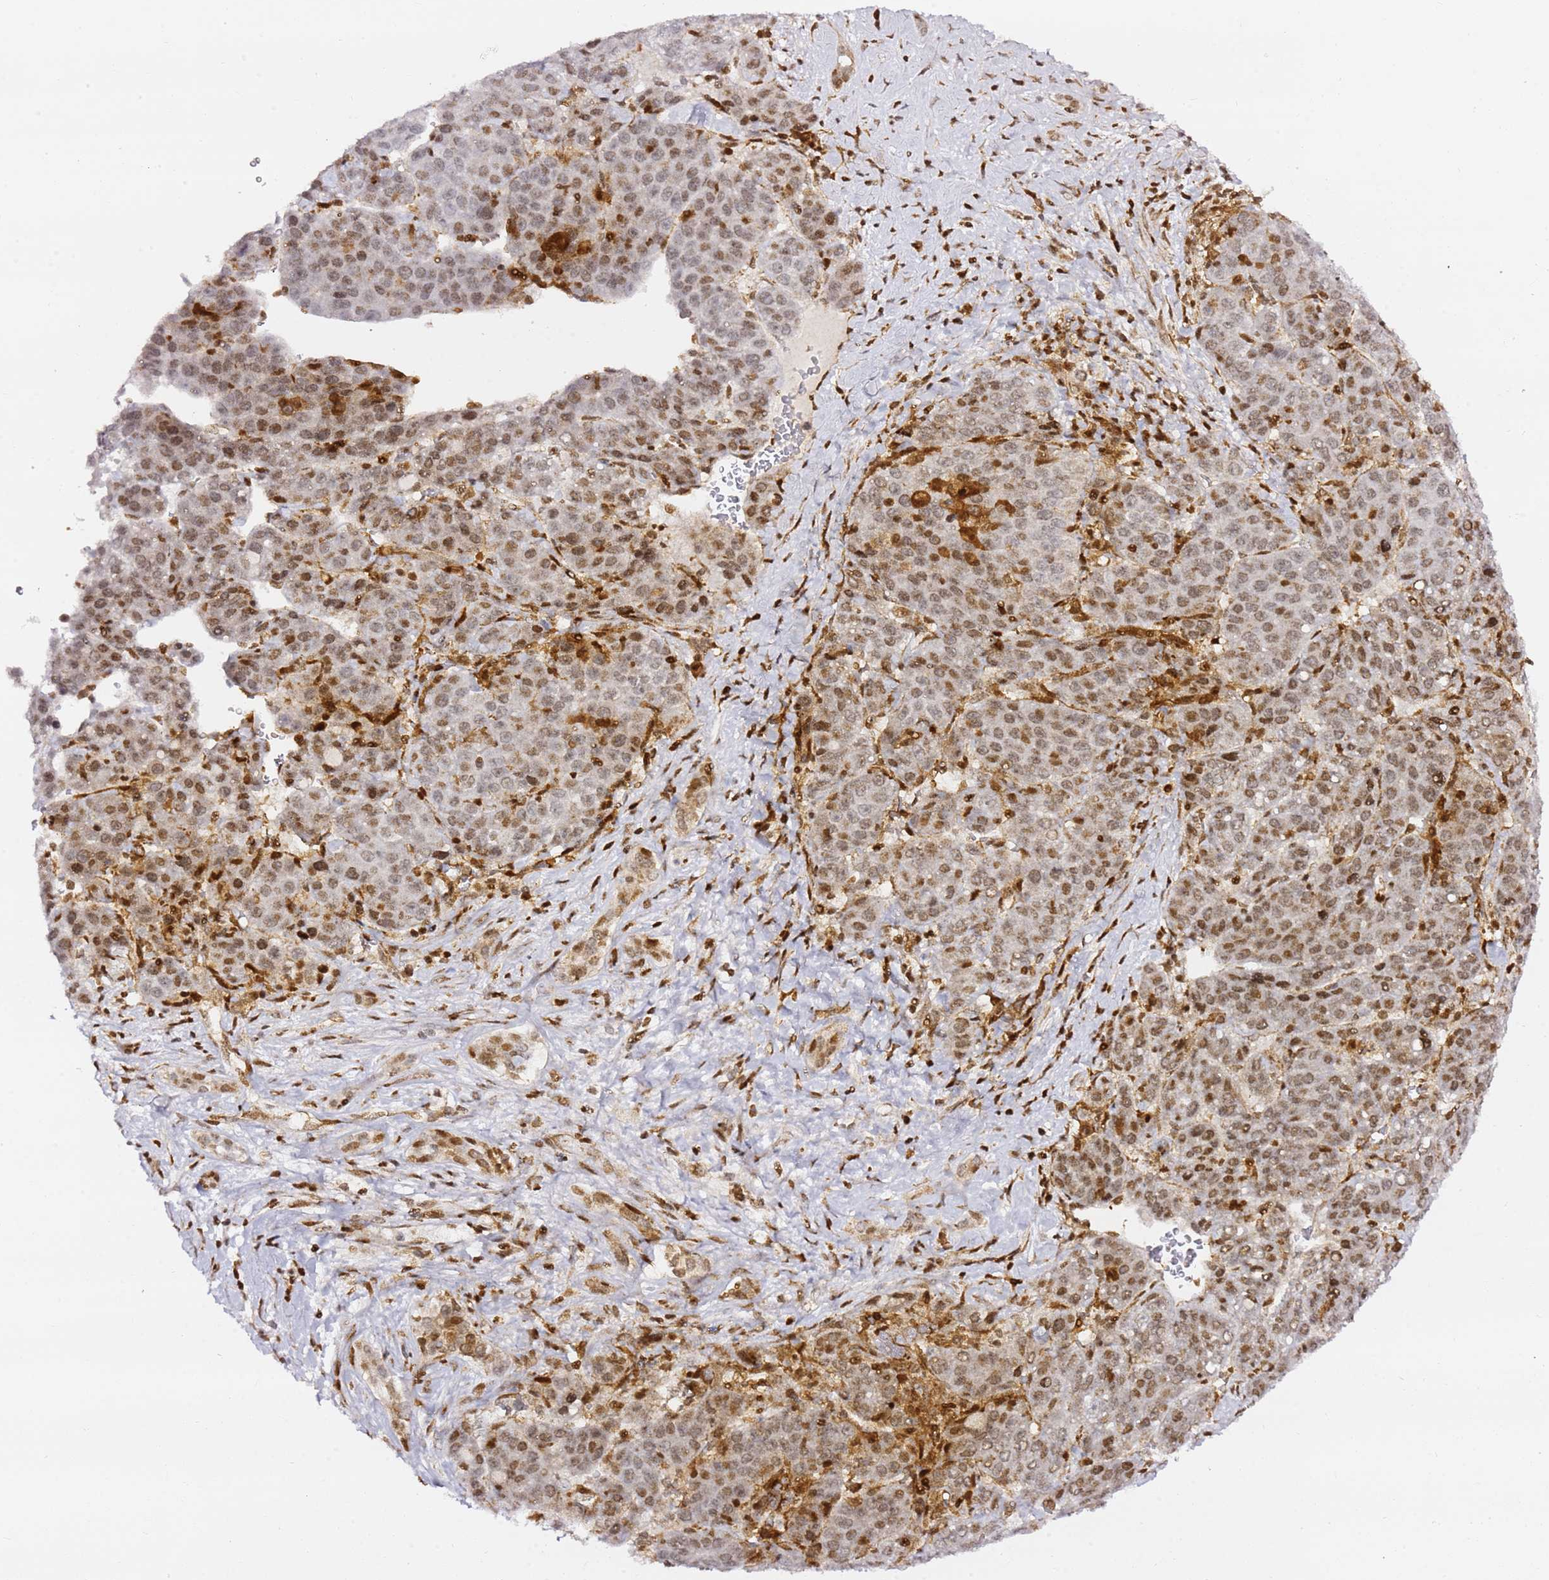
{"staining": {"intensity": "moderate", "quantity": "25%-75%", "location": "nuclear"}, "tissue": "liver cancer", "cell_type": "Tumor cells", "image_type": "cancer", "snomed": [{"axis": "morphology", "description": "Carcinoma, Hepatocellular, NOS"}, {"axis": "topography", "description": "Liver"}], "caption": "Liver hepatocellular carcinoma was stained to show a protein in brown. There is medium levels of moderate nuclear expression in approximately 25%-75% of tumor cells.", "gene": "GBP2", "patient": {"sex": "female", "age": 53}}